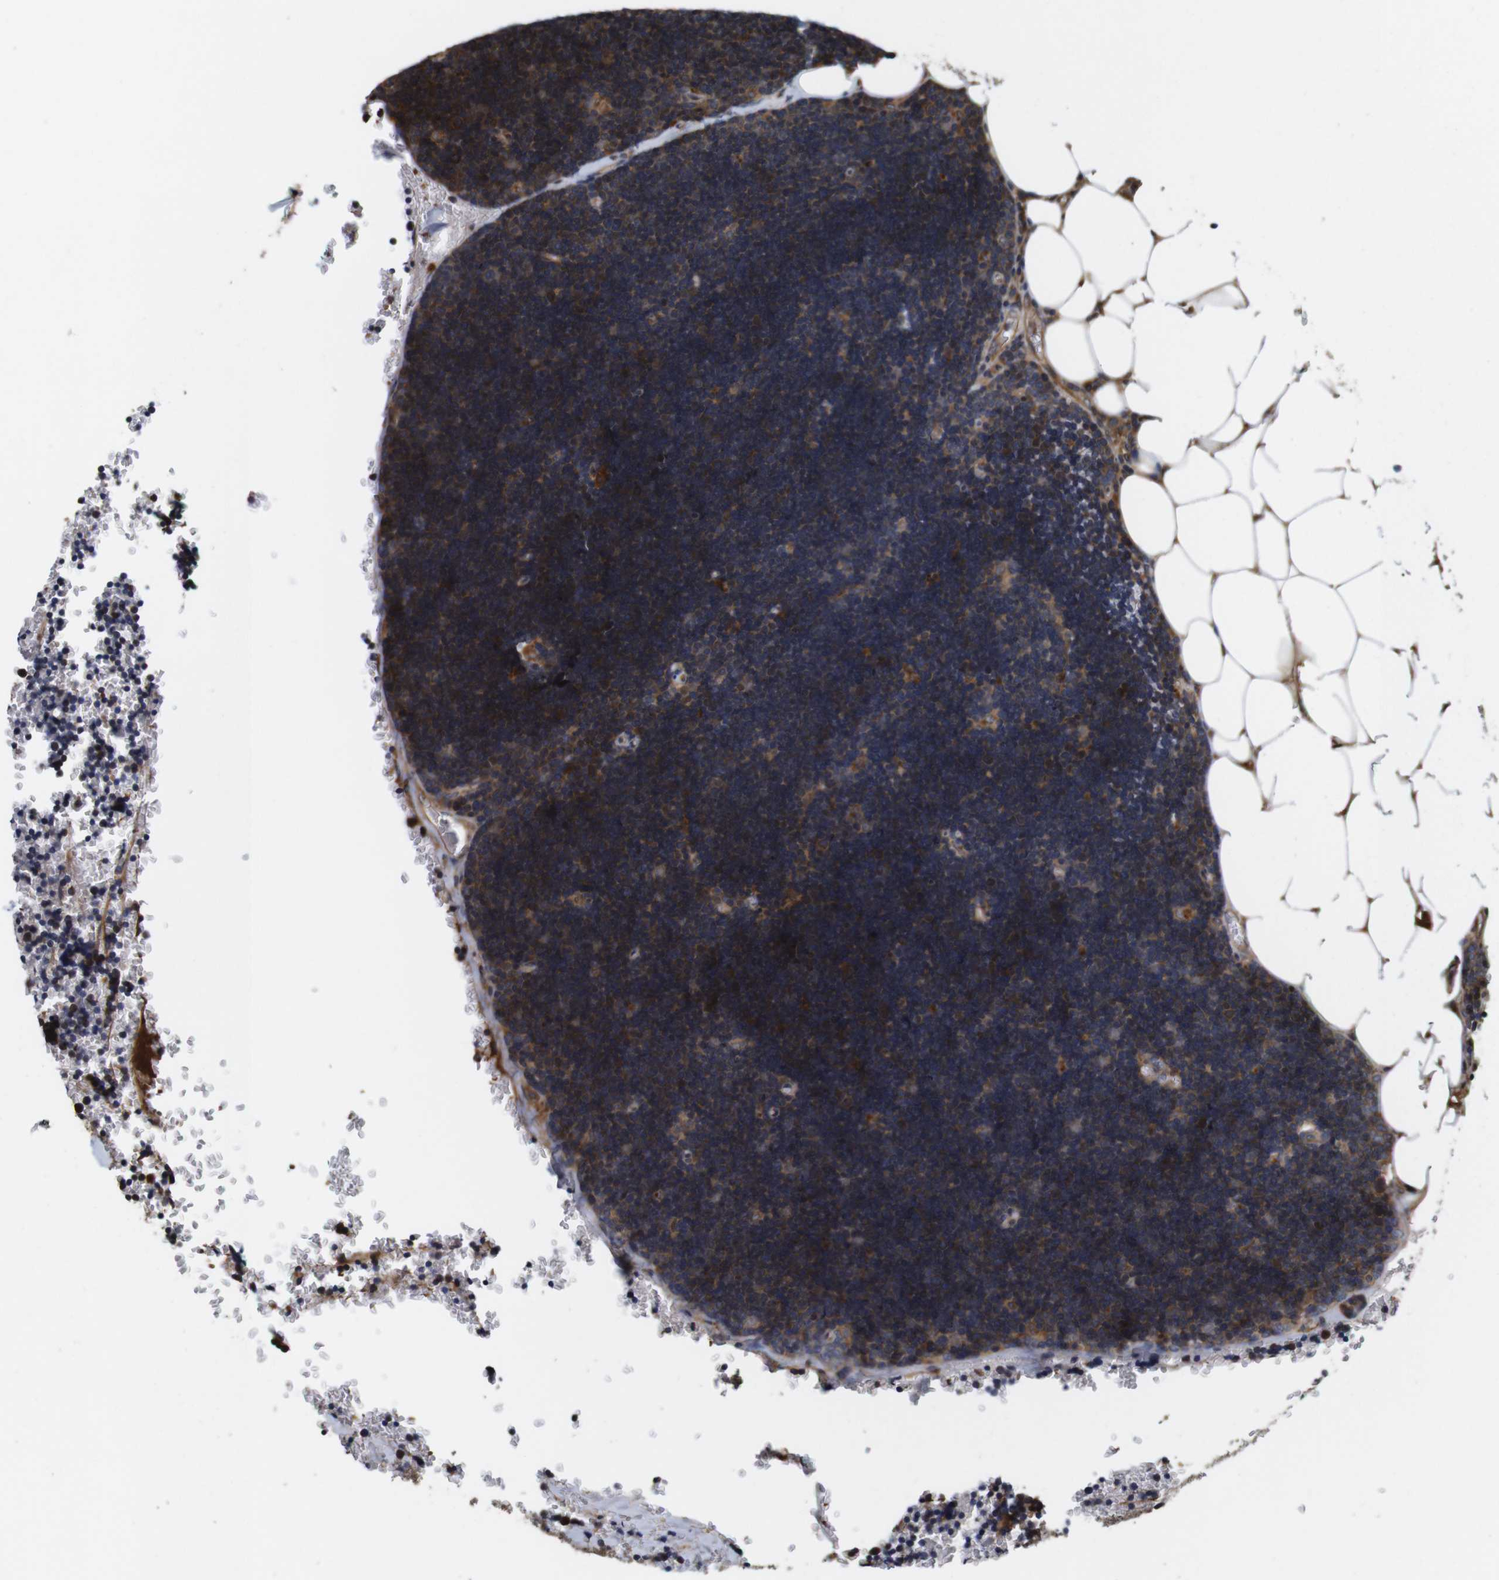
{"staining": {"intensity": "weak", "quantity": "<25%", "location": "cytoplasmic/membranous"}, "tissue": "lymph node", "cell_type": "Germinal center cells", "image_type": "normal", "snomed": [{"axis": "morphology", "description": "Normal tissue, NOS"}, {"axis": "topography", "description": "Lymph node"}], "caption": "Immunohistochemistry photomicrograph of unremarkable lymph node stained for a protein (brown), which displays no staining in germinal center cells.", "gene": "SPRY3", "patient": {"sex": "male", "age": 33}}